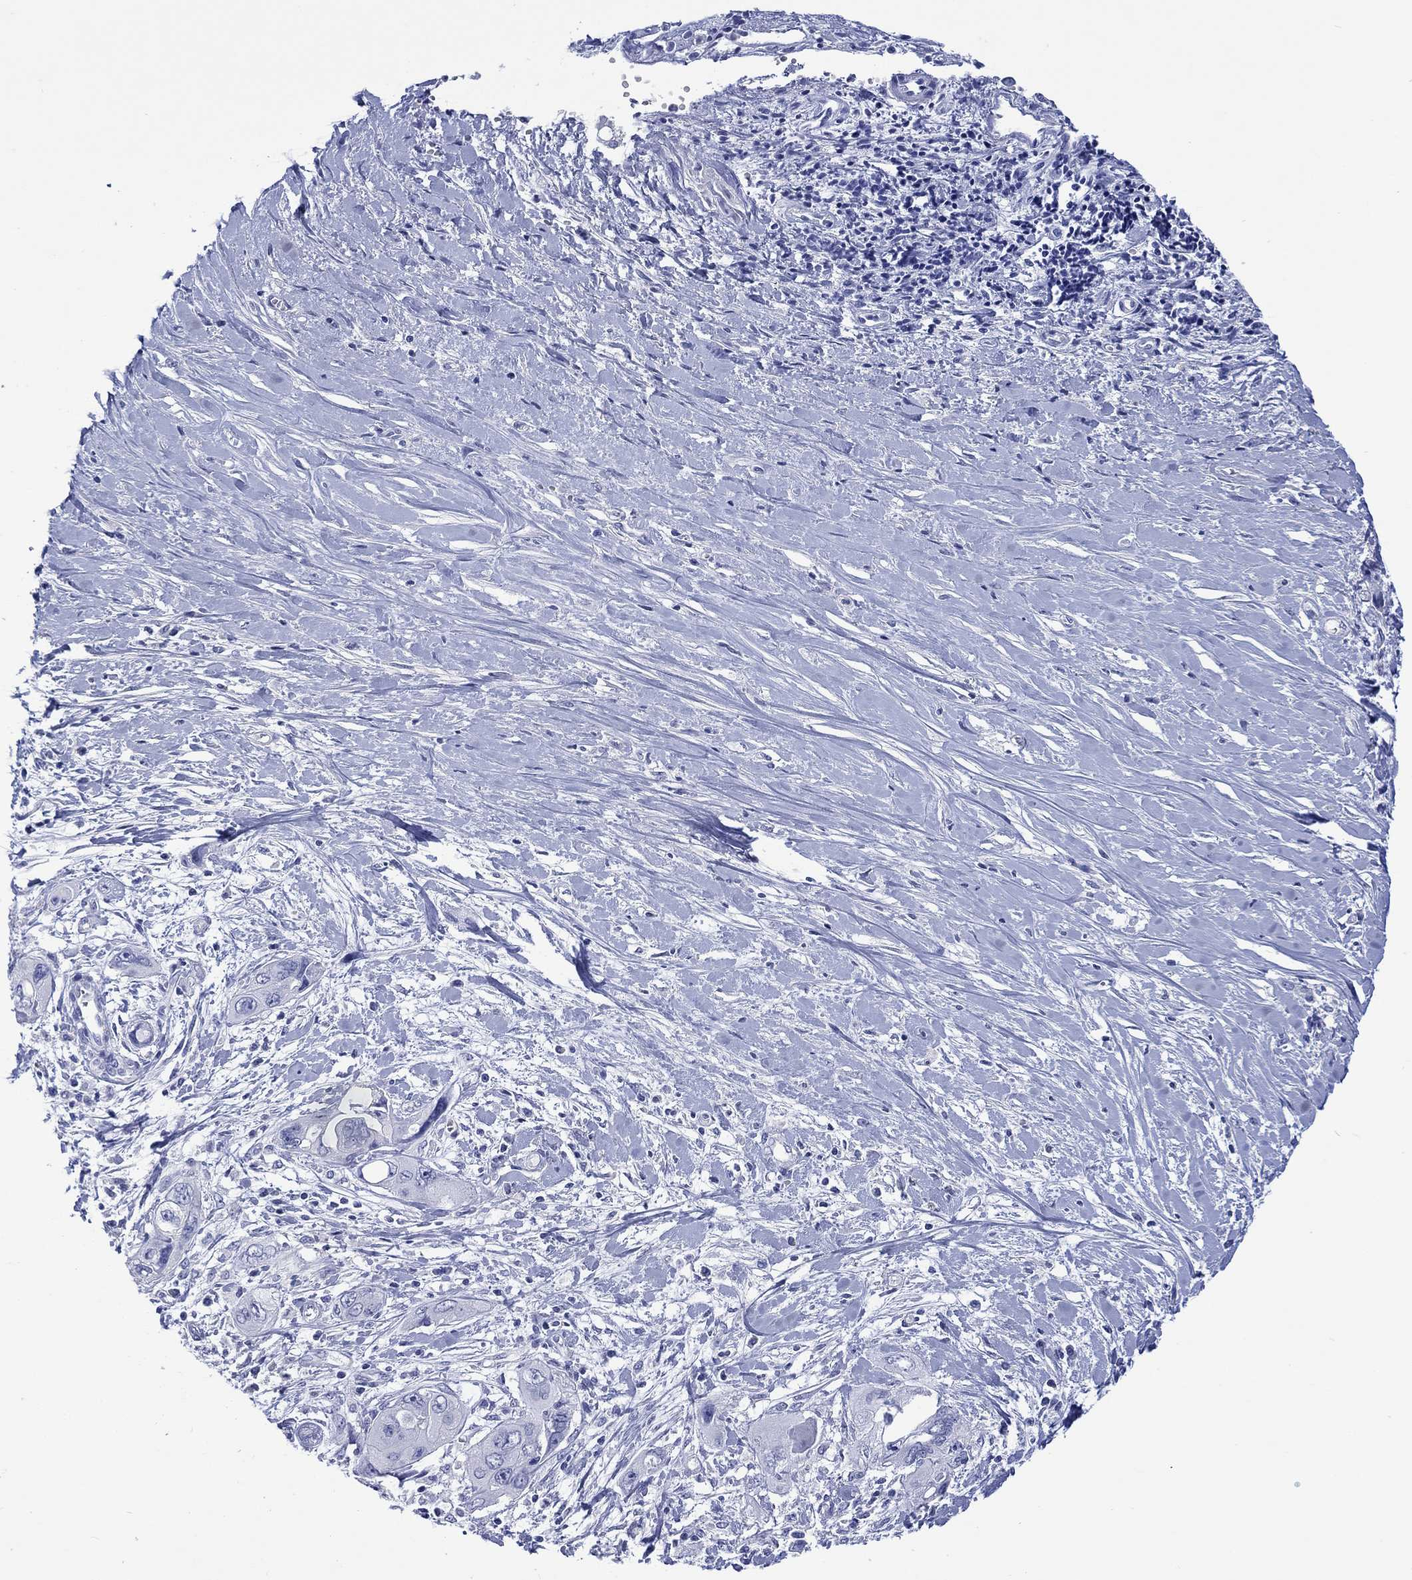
{"staining": {"intensity": "negative", "quantity": "none", "location": "none"}, "tissue": "pancreatic cancer", "cell_type": "Tumor cells", "image_type": "cancer", "snomed": [{"axis": "morphology", "description": "Adenocarcinoma, NOS"}, {"axis": "topography", "description": "Pancreas"}], "caption": "Pancreatic cancer (adenocarcinoma) stained for a protein using immunohistochemistry (IHC) displays no positivity tumor cells.", "gene": "CACNG3", "patient": {"sex": "male", "age": 47}}